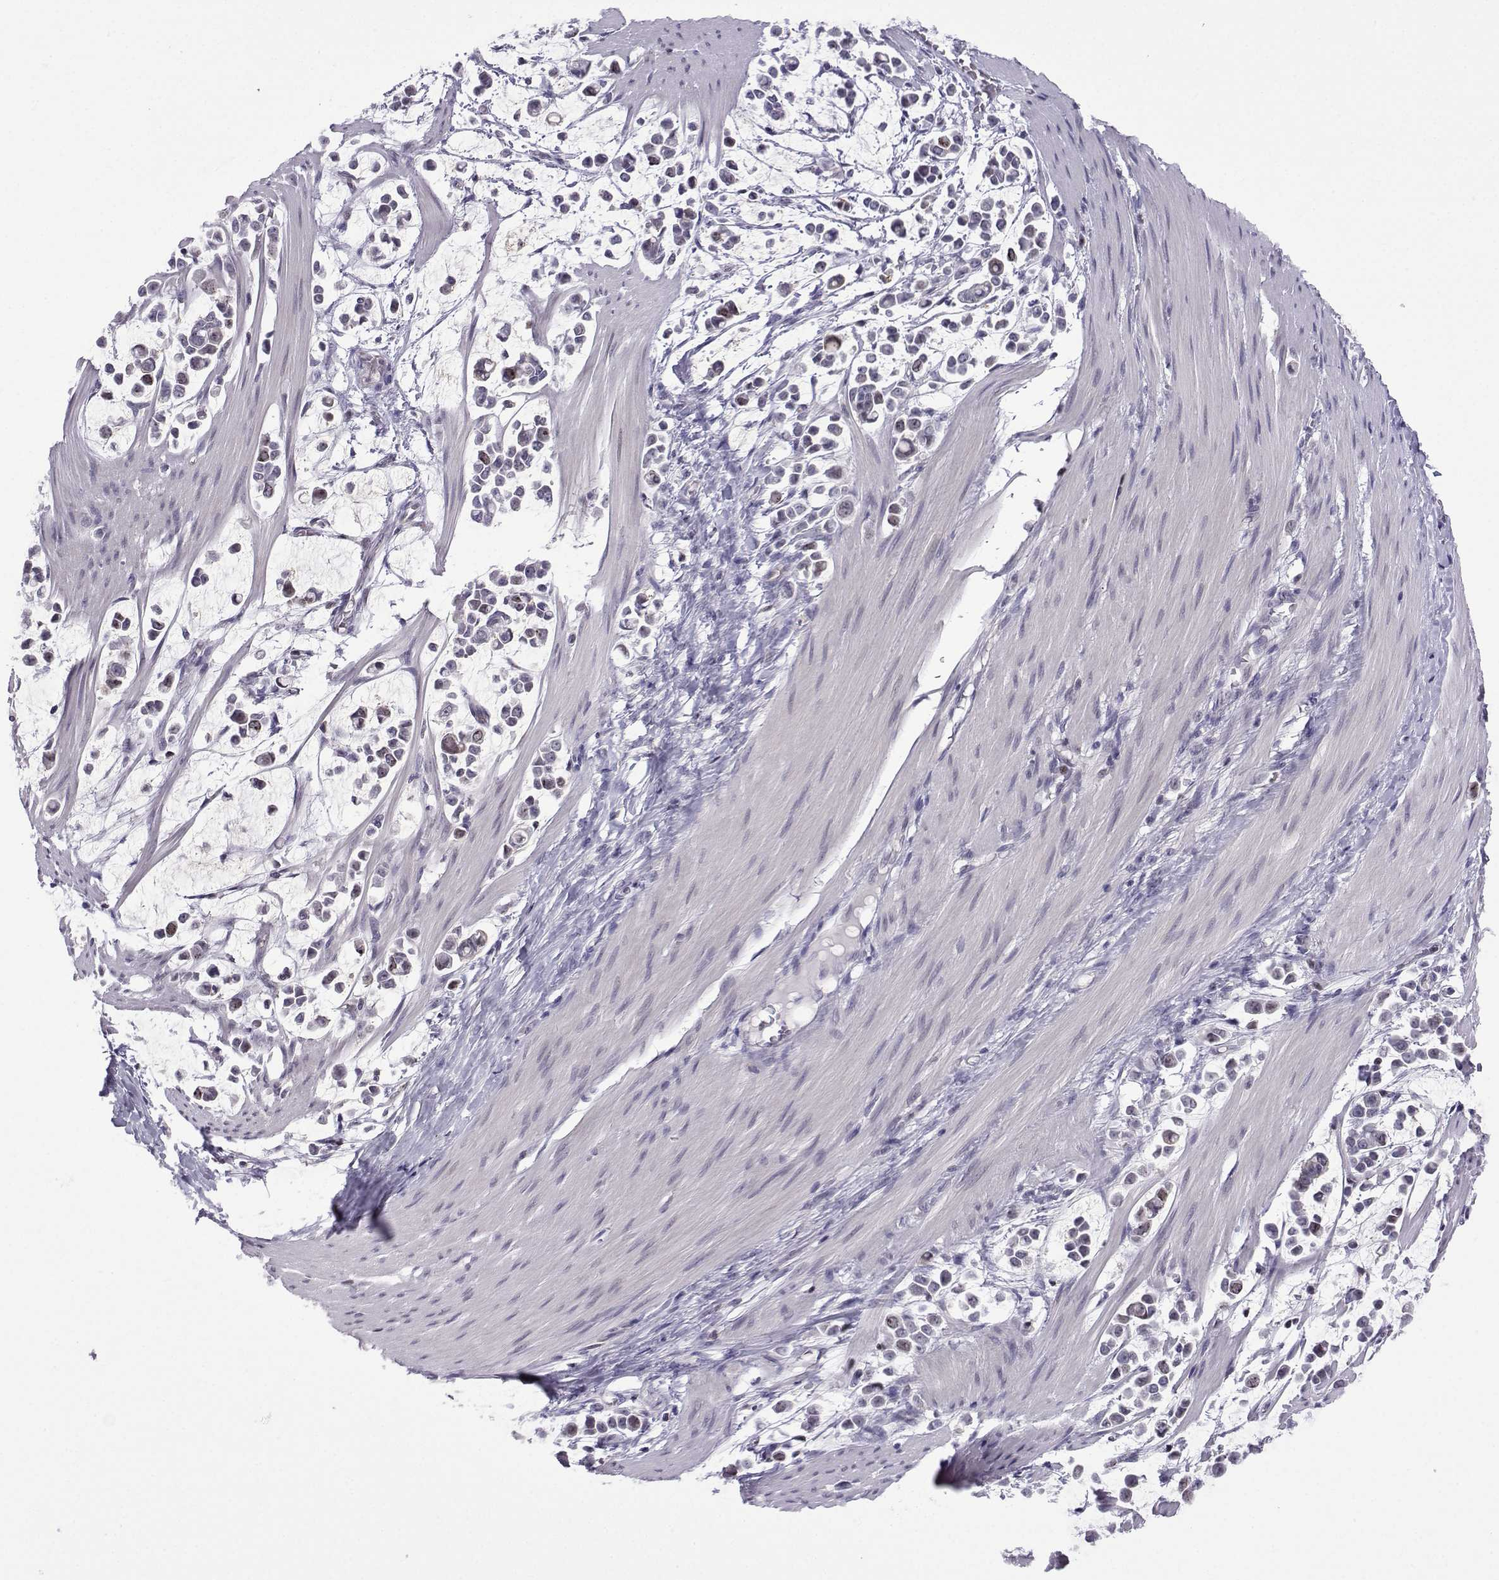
{"staining": {"intensity": "weak", "quantity": "<25%", "location": "nuclear"}, "tissue": "stomach cancer", "cell_type": "Tumor cells", "image_type": "cancer", "snomed": [{"axis": "morphology", "description": "Adenocarcinoma, NOS"}, {"axis": "topography", "description": "Stomach"}], "caption": "Immunohistochemistry (IHC) of stomach cancer (adenocarcinoma) reveals no staining in tumor cells.", "gene": "INCENP", "patient": {"sex": "male", "age": 82}}